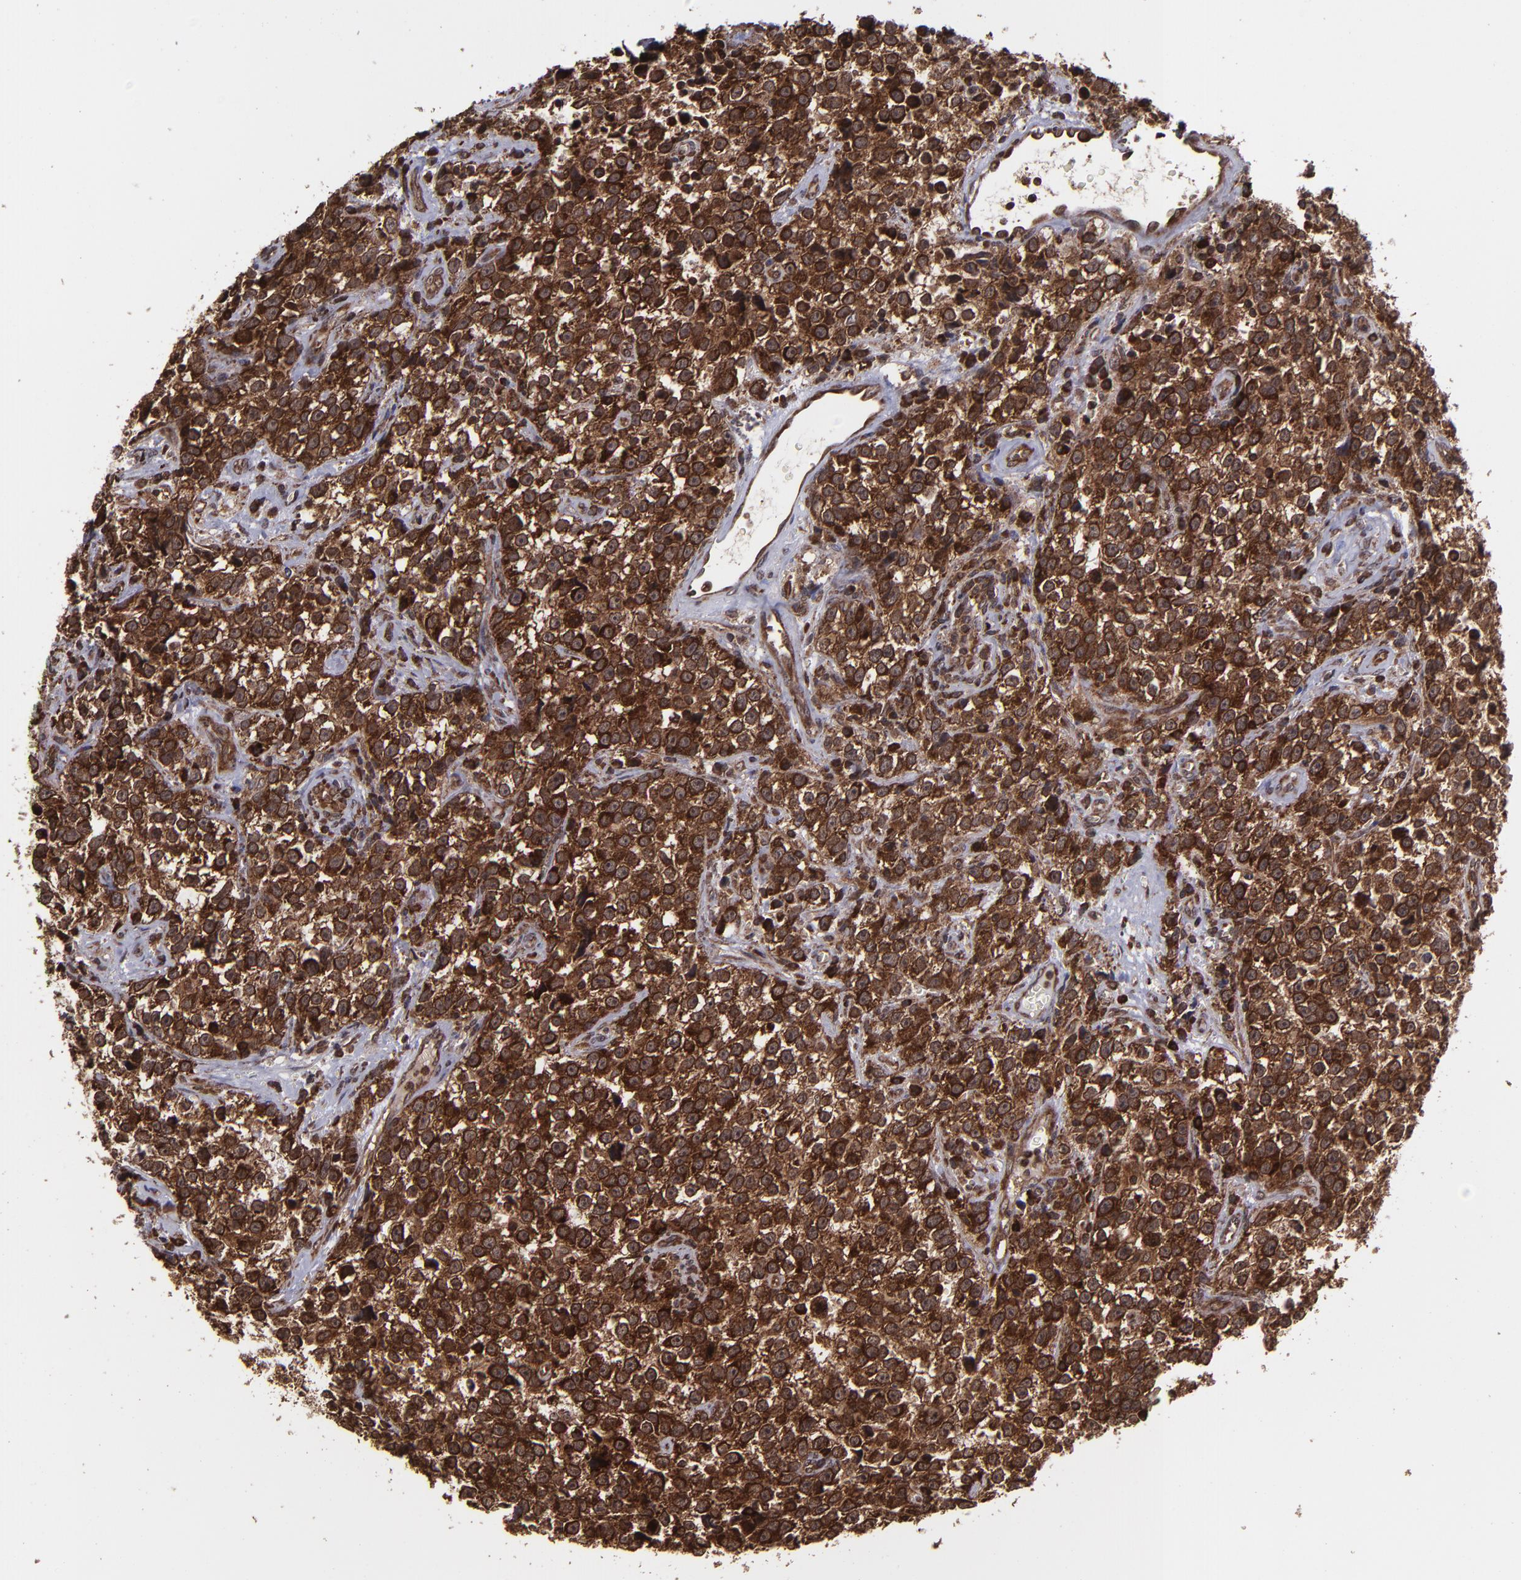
{"staining": {"intensity": "strong", "quantity": ">75%", "location": "cytoplasmic/membranous,nuclear"}, "tissue": "testis cancer", "cell_type": "Tumor cells", "image_type": "cancer", "snomed": [{"axis": "morphology", "description": "Seminoma, NOS"}, {"axis": "topography", "description": "Testis"}], "caption": "Strong cytoplasmic/membranous and nuclear expression is seen in about >75% of tumor cells in seminoma (testis).", "gene": "EIF4ENIF1", "patient": {"sex": "male", "age": 38}}